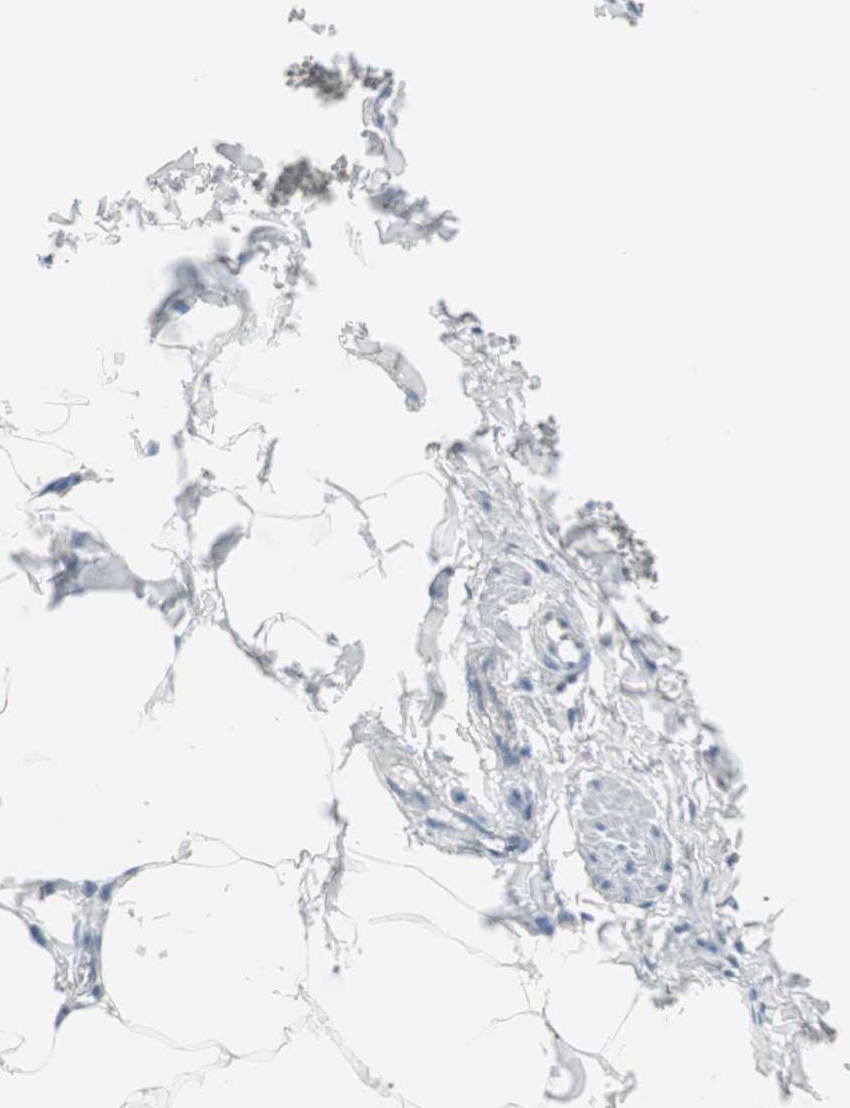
{"staining": {"intensity": "negative", "quantity": "none", "location": "none"}, "tissue": "adipose tissue", "cell_type": "Adipocytes", "image_type": "normal", "snomed": [{"axis": "morphology", "description": "Normal tissue, NOS"}, {"axis": "topography", "description": "Vascular tissue"}], "caption": "This is an immunohistochemistry photomicrograph of unremarkable adipose tissue. There is no expression in adipocytes.", "gene": "KHK", "patient": {"sex": "male", "age": 41}}